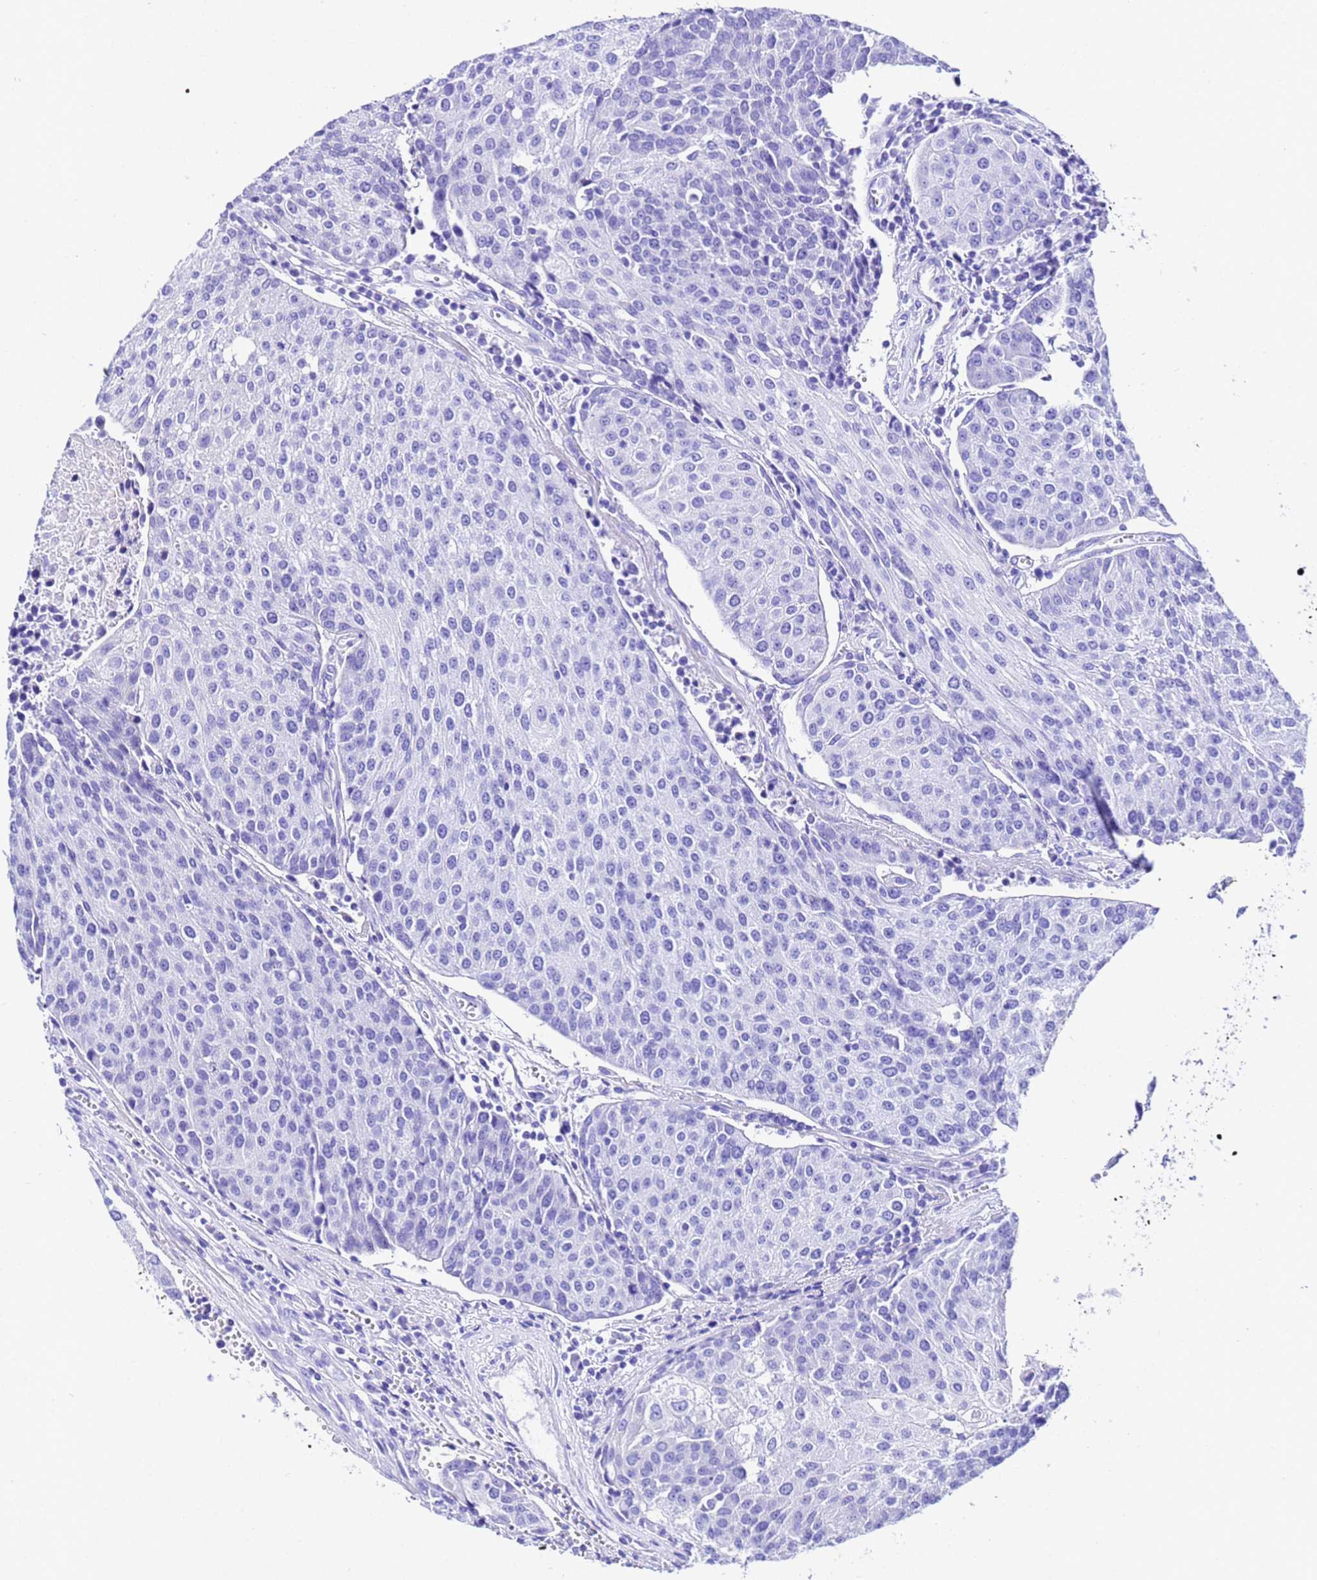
{"staining": {"intensity": "negative", "quantity": "none", "location": "none"}, "tissue": "urothelial cancer", "cell_type": "Tumor cells", "image_type": "cancer", "snomed": [{"axis": "morphology", "description": "Urothelial carcinoma, High grade"}, {"axis": "topography", "description": "Urinary bladder"}], "caption": "Immunohistochemistry micrograph of neoplastic tissue: high-grade urothelial carcinoma stained with DAB shows no significant protein staining in tumor cells. The staining is performed using DAB (3,3'-diaminobenzidine) brown chromogen with nuclei counter-stained in using hematoxylin.", "gene": "MTERF1", "patient": {"sex": "female", "age": 85}}